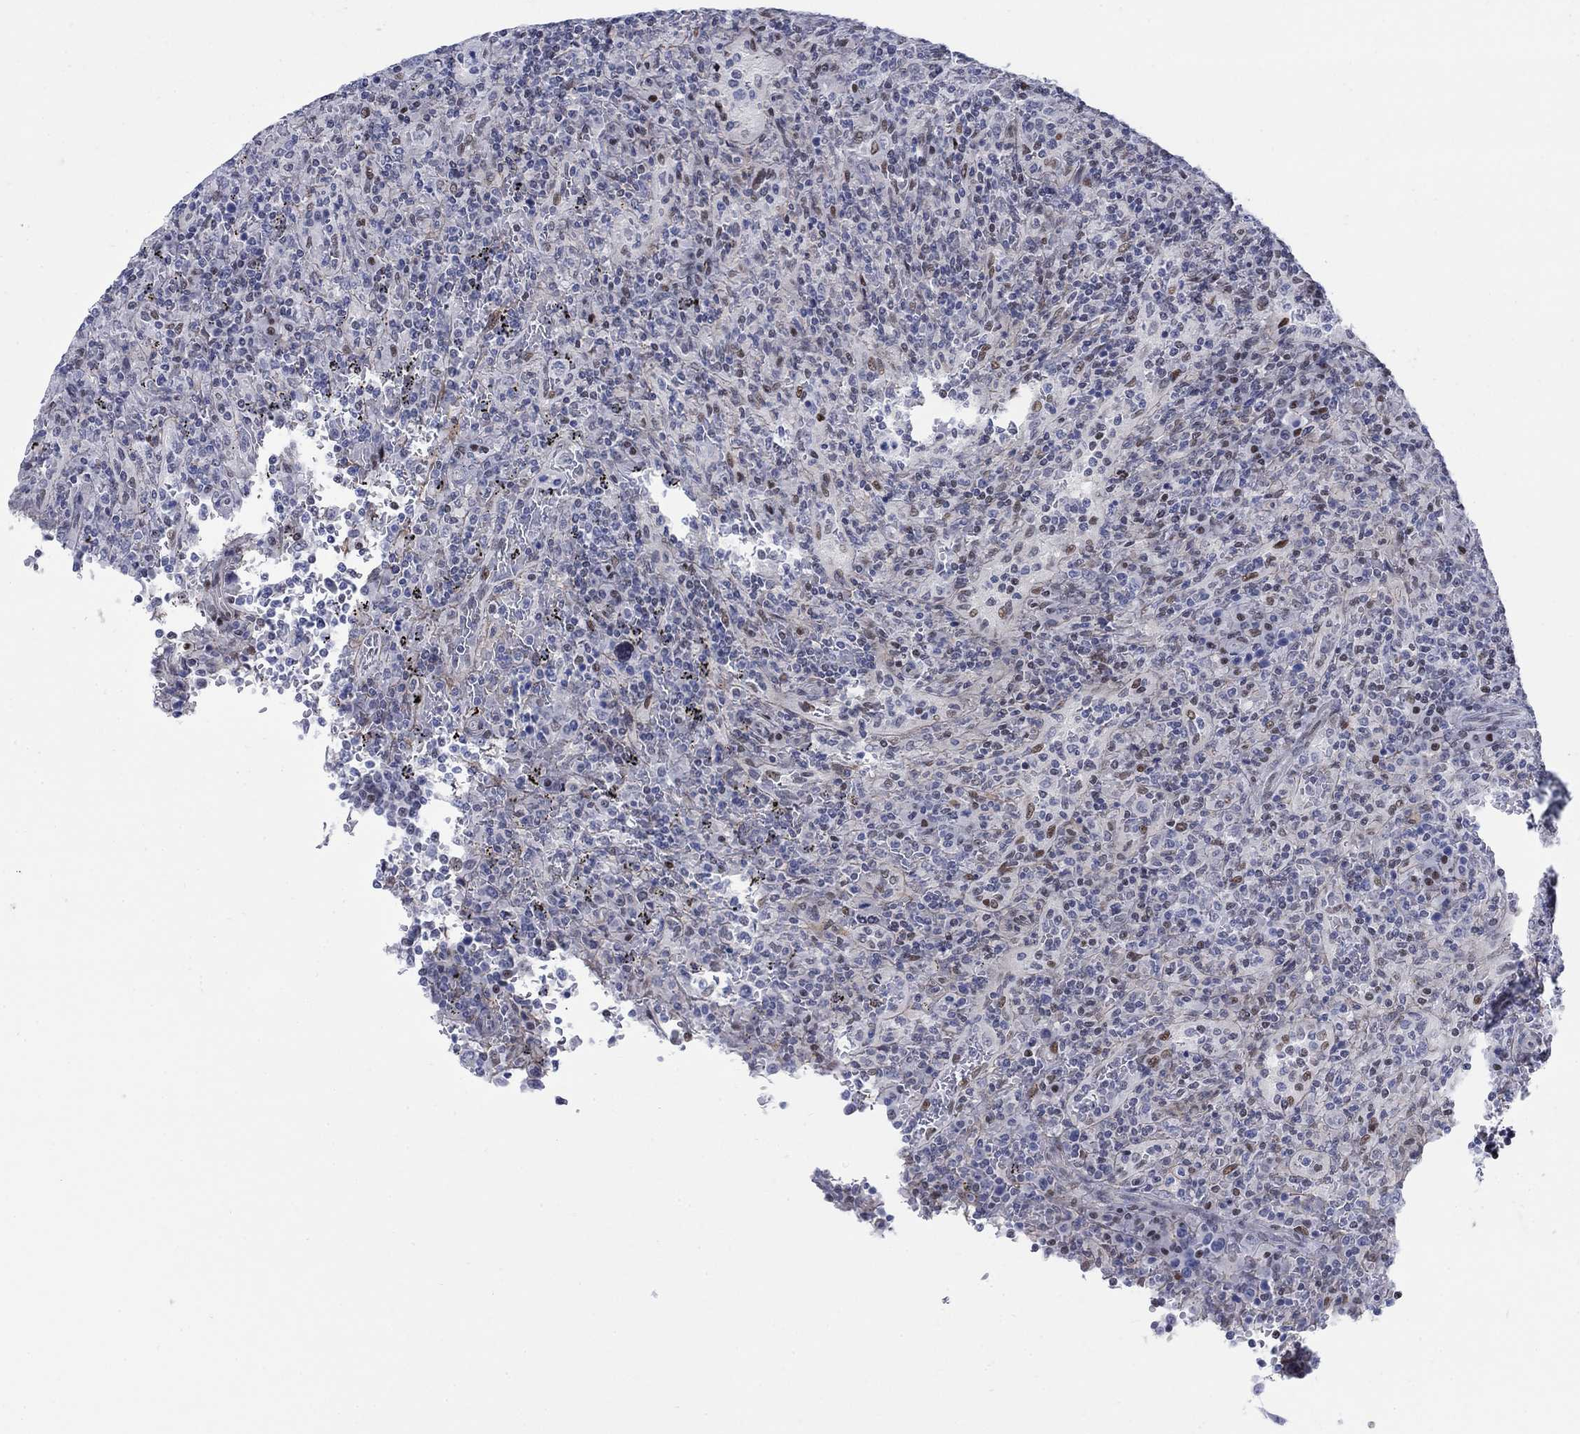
{"staining": {"intensity": "strong", "quantity": "<25%", "location": "nuclear"}, "tissue": "lymphoma", "cell_type": "Tumor cells", "image_type": "cancer", "snomed": [{"axis": "morphology", "description": "Malignant lymphoma, non-Hodgkin's type, Low grade"}, {"axis": "topography", "description": "Spleen"}], "caption": "Tumor cells exhibit medium levels of strong nuclear staining in about <25% of cells in lymphoma.", "gene": "MYO3A", "patient": {"sex": "male", "age": 62}}